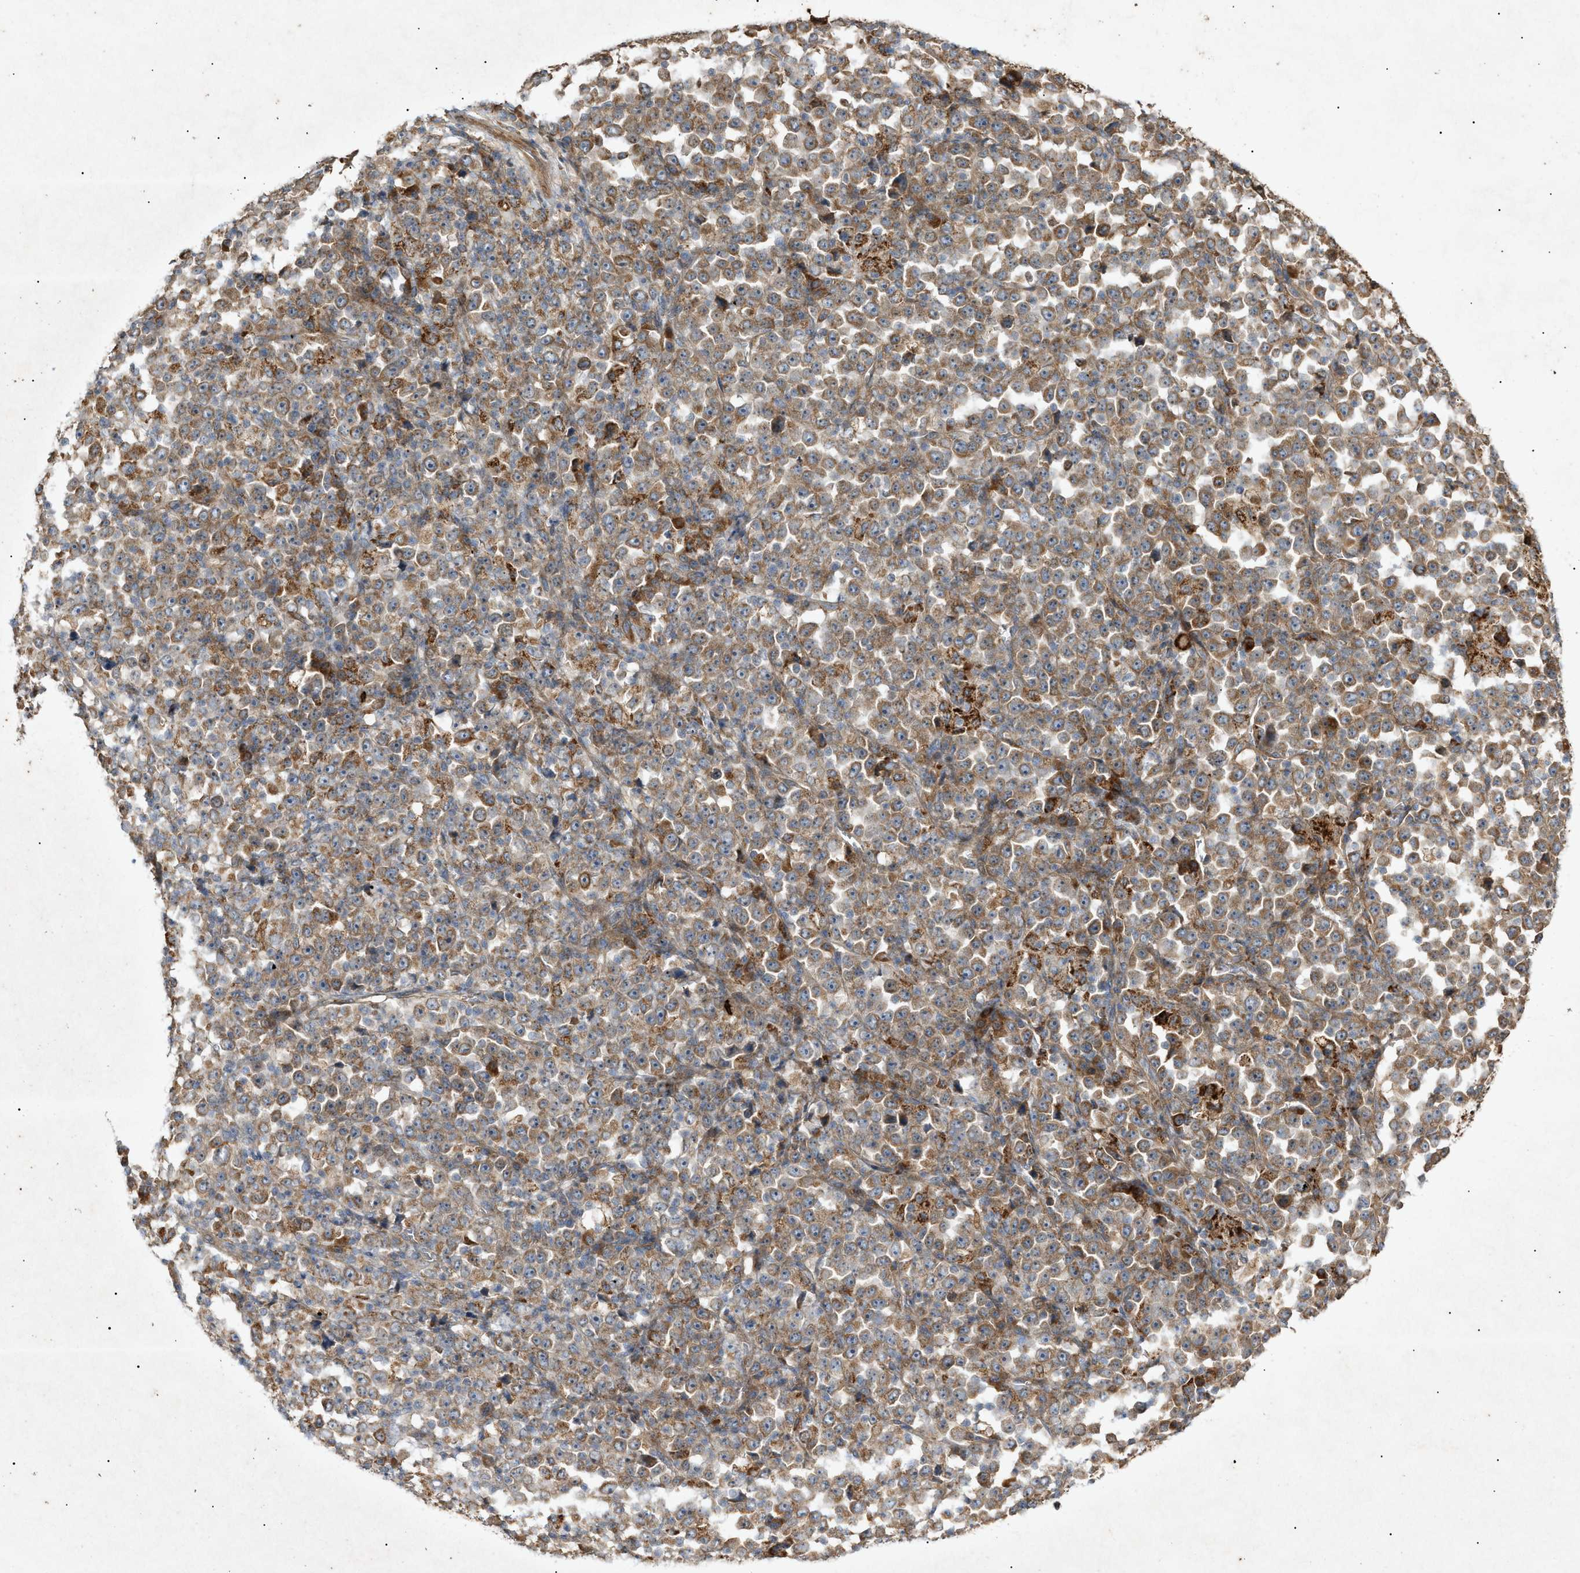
{"staining": {"intensity": "moderate", "quantity": ">75%", "location": "cytoplasmic/membranous"}, "tissue": "stomach cancer", "cell_type": "Tumor cells", "image_type": "cancer", "snomed": [{"axis": "morphology", "description": "Normal tissue, NOS"}, {"axis": "morphology", "description": "Adenocarcinoma, NOS"}, {"axis": "topography", "description": "Stomach, upper"}, {"axis": "topography", "description": "Stomach"}], "caption": "The histopathology image exhibits staining of stomach cancer, revealing moderate cytoplasmic/membranous protein staining (brown color) within tumor cells.", "gene": "MTCH1", "patient": {"sex": "male", "age": 59}}